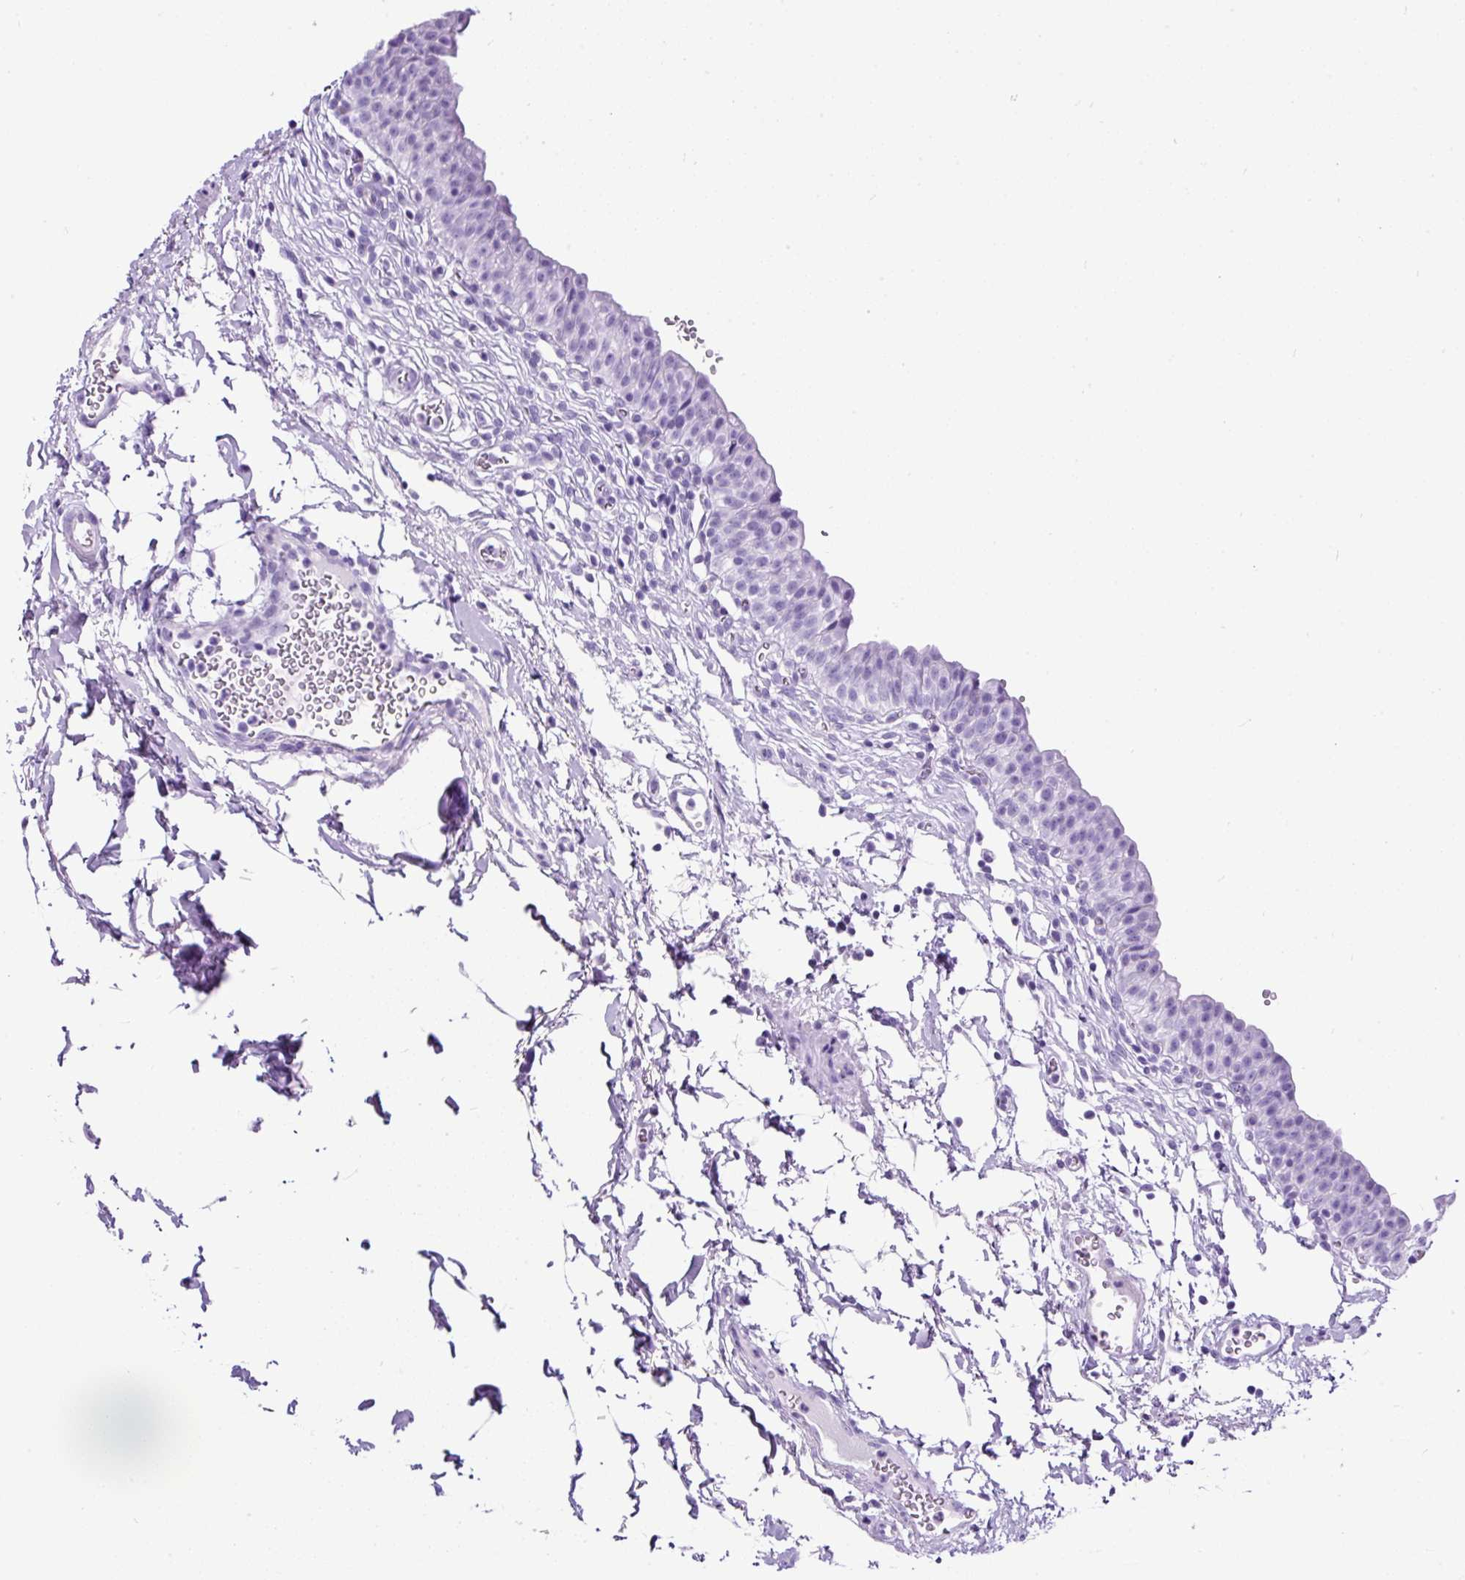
{"staining": {"intensity": "negative", "quantity": "none", "location": "none"}, "tissue": "urinary bladder", "cell_type": "Urothelial cells", "image_type": "normal", "snomed": [{"axis": "morphology", "description": "Normal tissue, NOS"}, {"axis": "topography", "description": "Urinary bladder"}, {"axis": "topography", "description": "Peripheral nerve tissue"}], "caption": "Immunohistochemistry image of normal urinary bladder: human urinary bladder stained with DAB shows no significant protein expression in urothelial cells.", "gene": "CEL", "patient": {"sex": "male", "age": 55}}